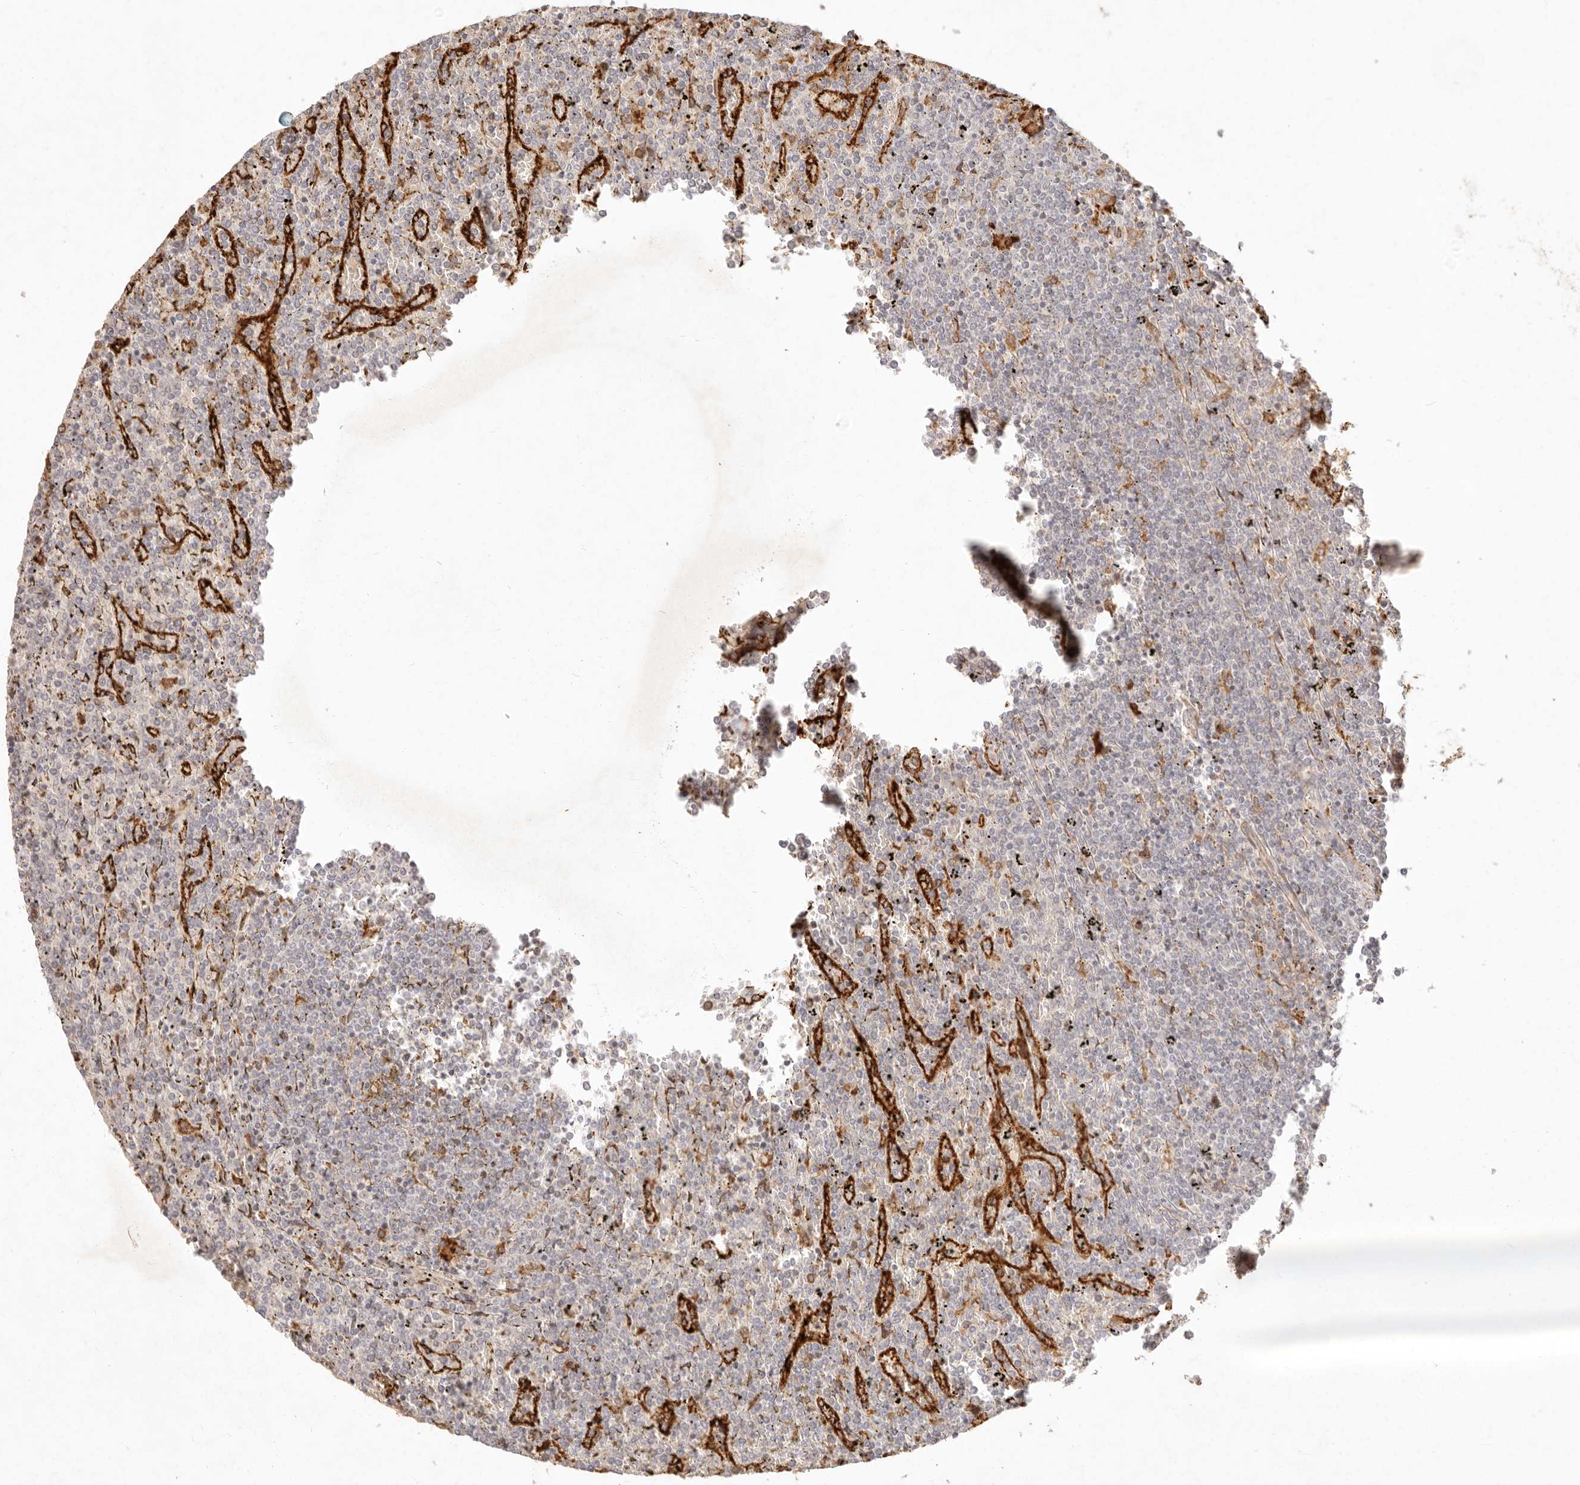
{"staining": {"intensity": "negative", "quantity": "none", "location": "none"}, "tissue": "lymphoma", "cell_type": "Tumor cells", "image_type": "cancer", "snomed": [{"axis": "morphology", "description": "Malignant lymphoma, non-Hodgkin's type, Low grade"}, {"axis": "topography", "description": "Spleen"}], "caption": "Protein analysis of malignant lymphoma, non-Hodgkin's type (low-grade) displays no significant expression in tumor cells. The staining was performed using DAB to visualize the protein expression in brown, while the nuclei were stained in blue with hematoxylin (Magnification: 20x).", "gene": "C1orf127", "patient": {"sex": "female", "age": 19}}